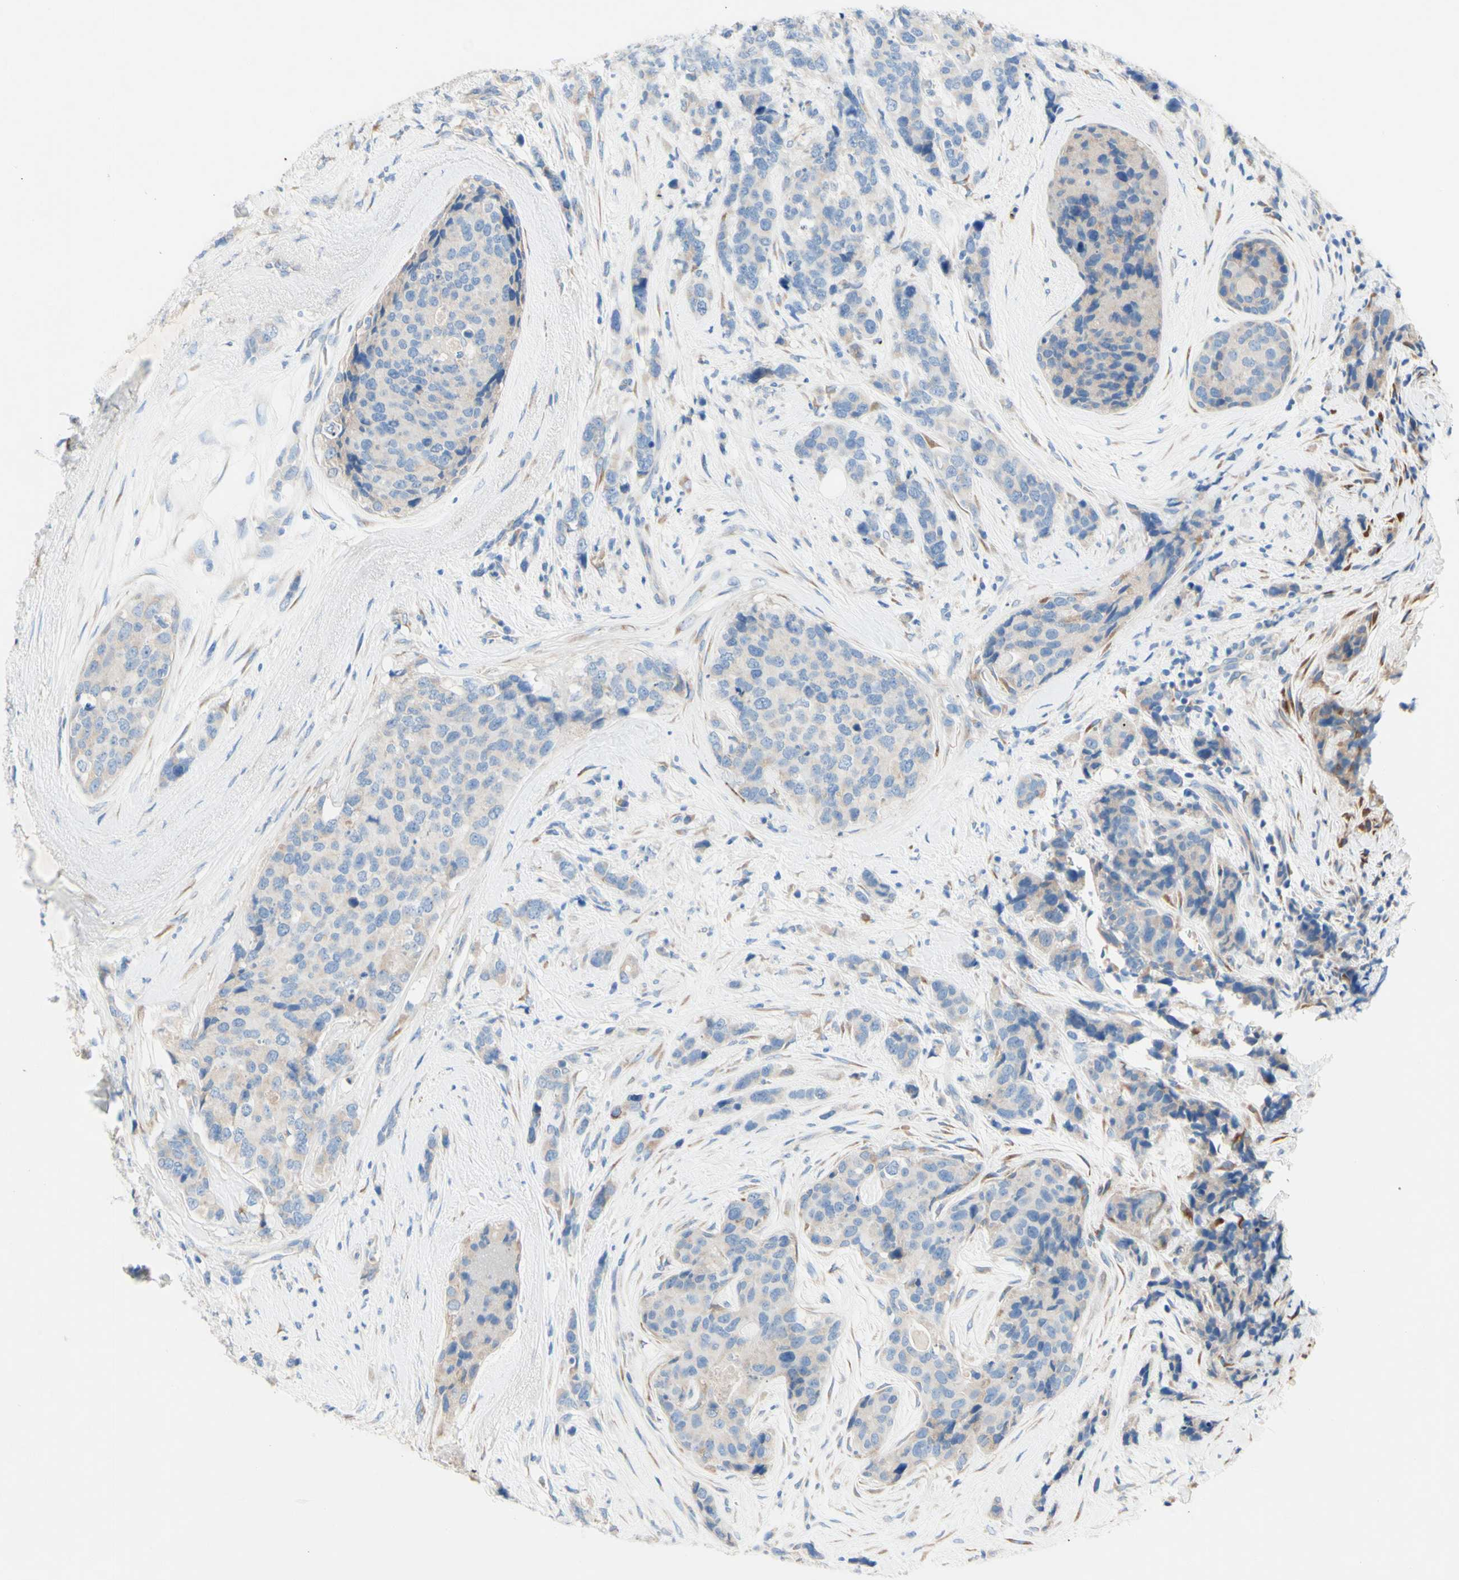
{"staining": {"intensity": "negative", "quantity": "none", "location": "none"}, "tissue": "breast cancer", "cell_type": "Tumor cells", "image_type": "cancer", "snomed": [{"axis": "morphology", "description": "Lobular carcinoma"}, {"axis": "topography", "description": "Breast"}], "caption": "Tumor cells show no significant staining in breast lobular carcinoma.", "gene": "TMIGD2", "patient": {"sex": "female", "age": 59}}